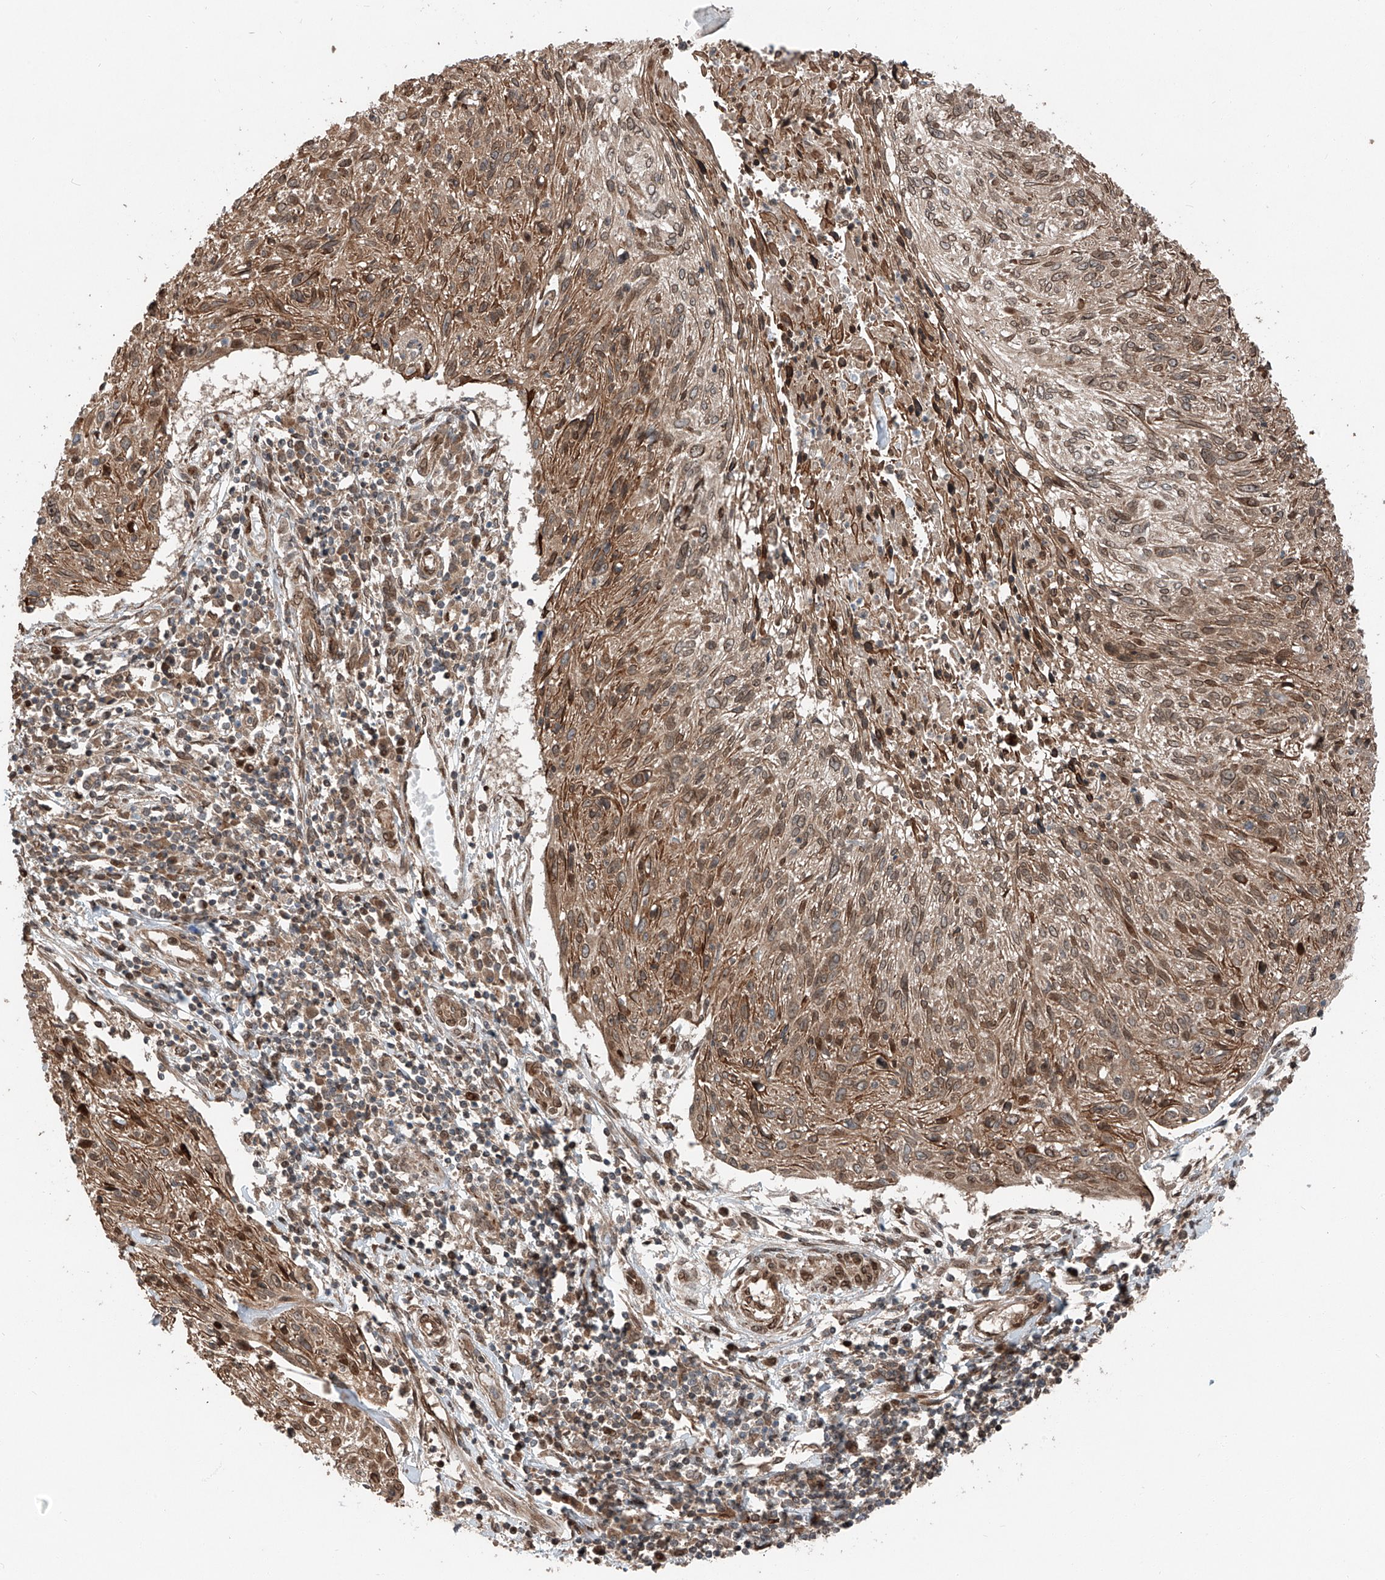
{"staining": {"intensity": "moderate", "quantity": ">75%", "location": "cytoplasmic/membranous,nuclear"}, "tissue": "cervical cancer", "cell_type": "Tumor cells", "image_type": "cancer", "snomed": [{"axis": "morphology", "description": "Squamous cell carcinoma, NOS"}, {"axis": "topography", "description": "Cervix"}], "caption": "Immunohistochemical staining of human cervical squamous cell carcinoma shows moderate cytoplasmic/membranous and nuclear protein staining in approximately >75% of tumor cells. (brown staining indicates protein expression, while blue staining denotes nuclei).", "gene": "CEP162", "patient": {"sex": "female", "age": 51}}